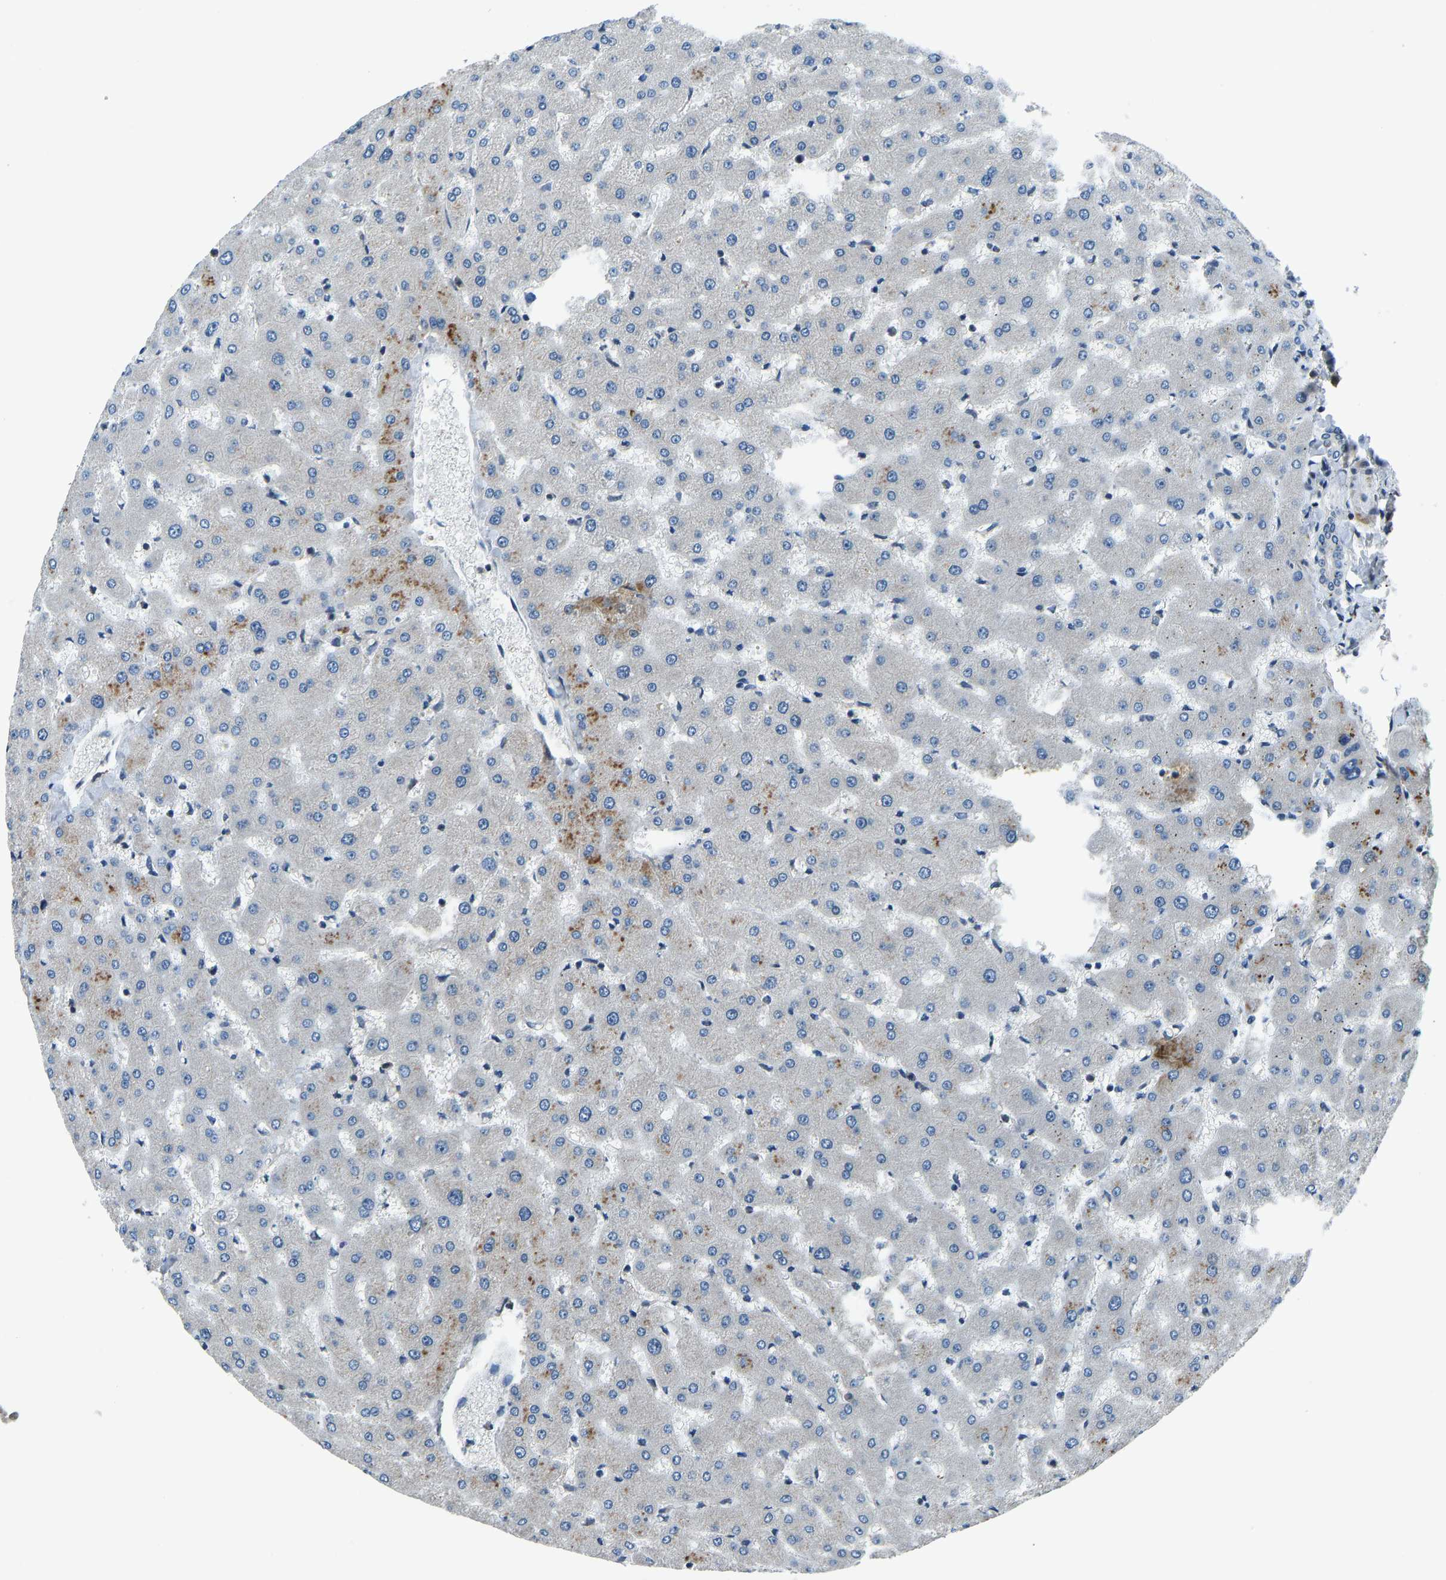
{"staining": {"intensity": "negative", "quantity": "none", "location": "none"}, "tissue": "liver", "cell_type": "Cholangiocytes", "image_type": "normal", "snomed": [{"axis": "morphology", "description": "Normal tissue, NOS"}, {"axis": "topography", "description": "Liver"}], "caption": "Immunohistochemistry (IHC) image of benign liver stained for a protein (brown), which reveals no positivity in cholangiocytes. Brightfield microscopy of immunohistochemistry (IHC) stained with DAB (3,3'-diaminobenzidine) (brown) and hematoxylin (blue), captured at high magnification.", "gene": "RLIM", "patient": {"sex": "female", "age": 63}}